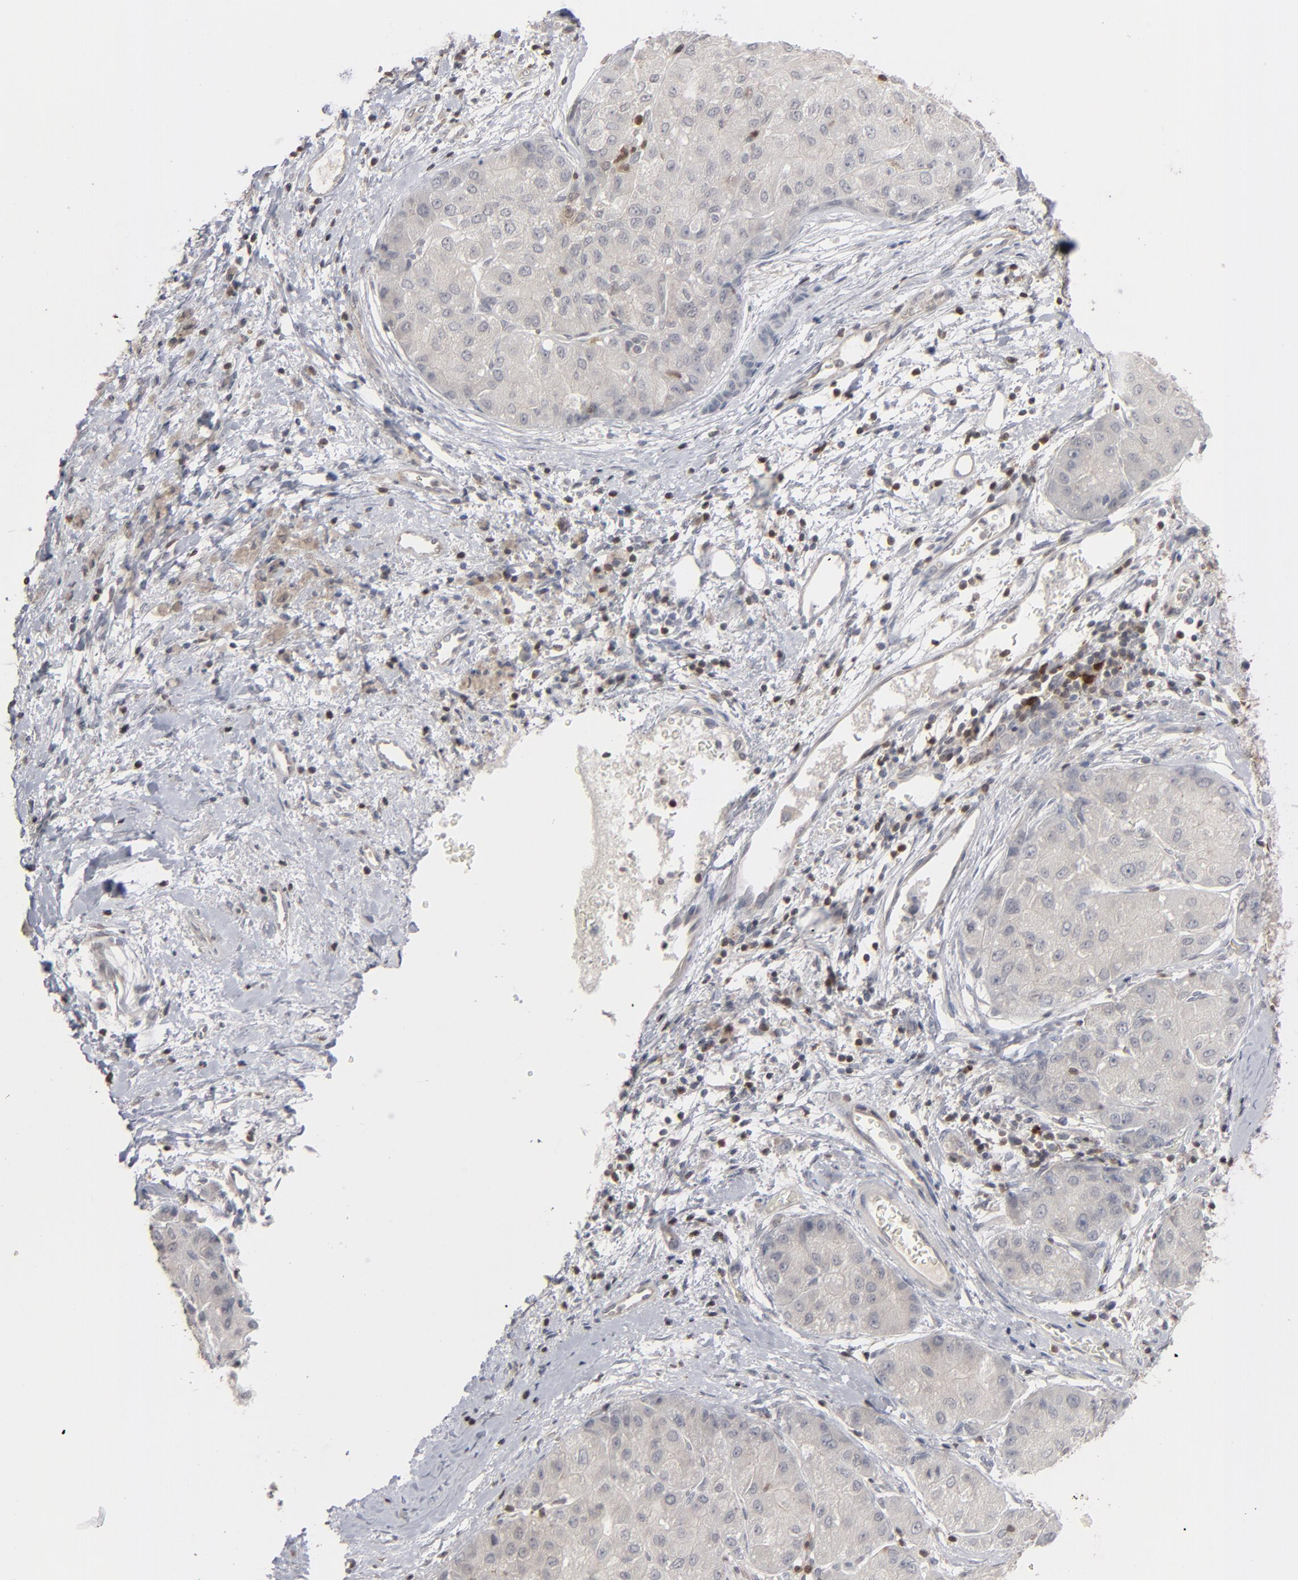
{"staining": {"intensity": "moderate", "quantity": "<25%", "location": "cytoplasmic/membranous"}, "tissue": "liver cancer", "cell_type": "Tumor cells", "image_type": "cancer", "snomed": [{"axis": "morphology", "description": "Carcinoma, Hepatocellular, NOS"}, {"axis": "topography", "description": "Liver"}], "caption": "Immunohistochemistry staining of liver cancer, which reveals low levels of moderate cytoplasmic/membranous positivity in about <25% of tumor cells indicating moderate cytoplasmic/membranous protein staining. The staining was performed using DAB (brown) for protein detection and nuclei were counterstained in hematoxylin (blue).", "gene": "STAT4", "patient": {"sex": "male", "age": 80}}